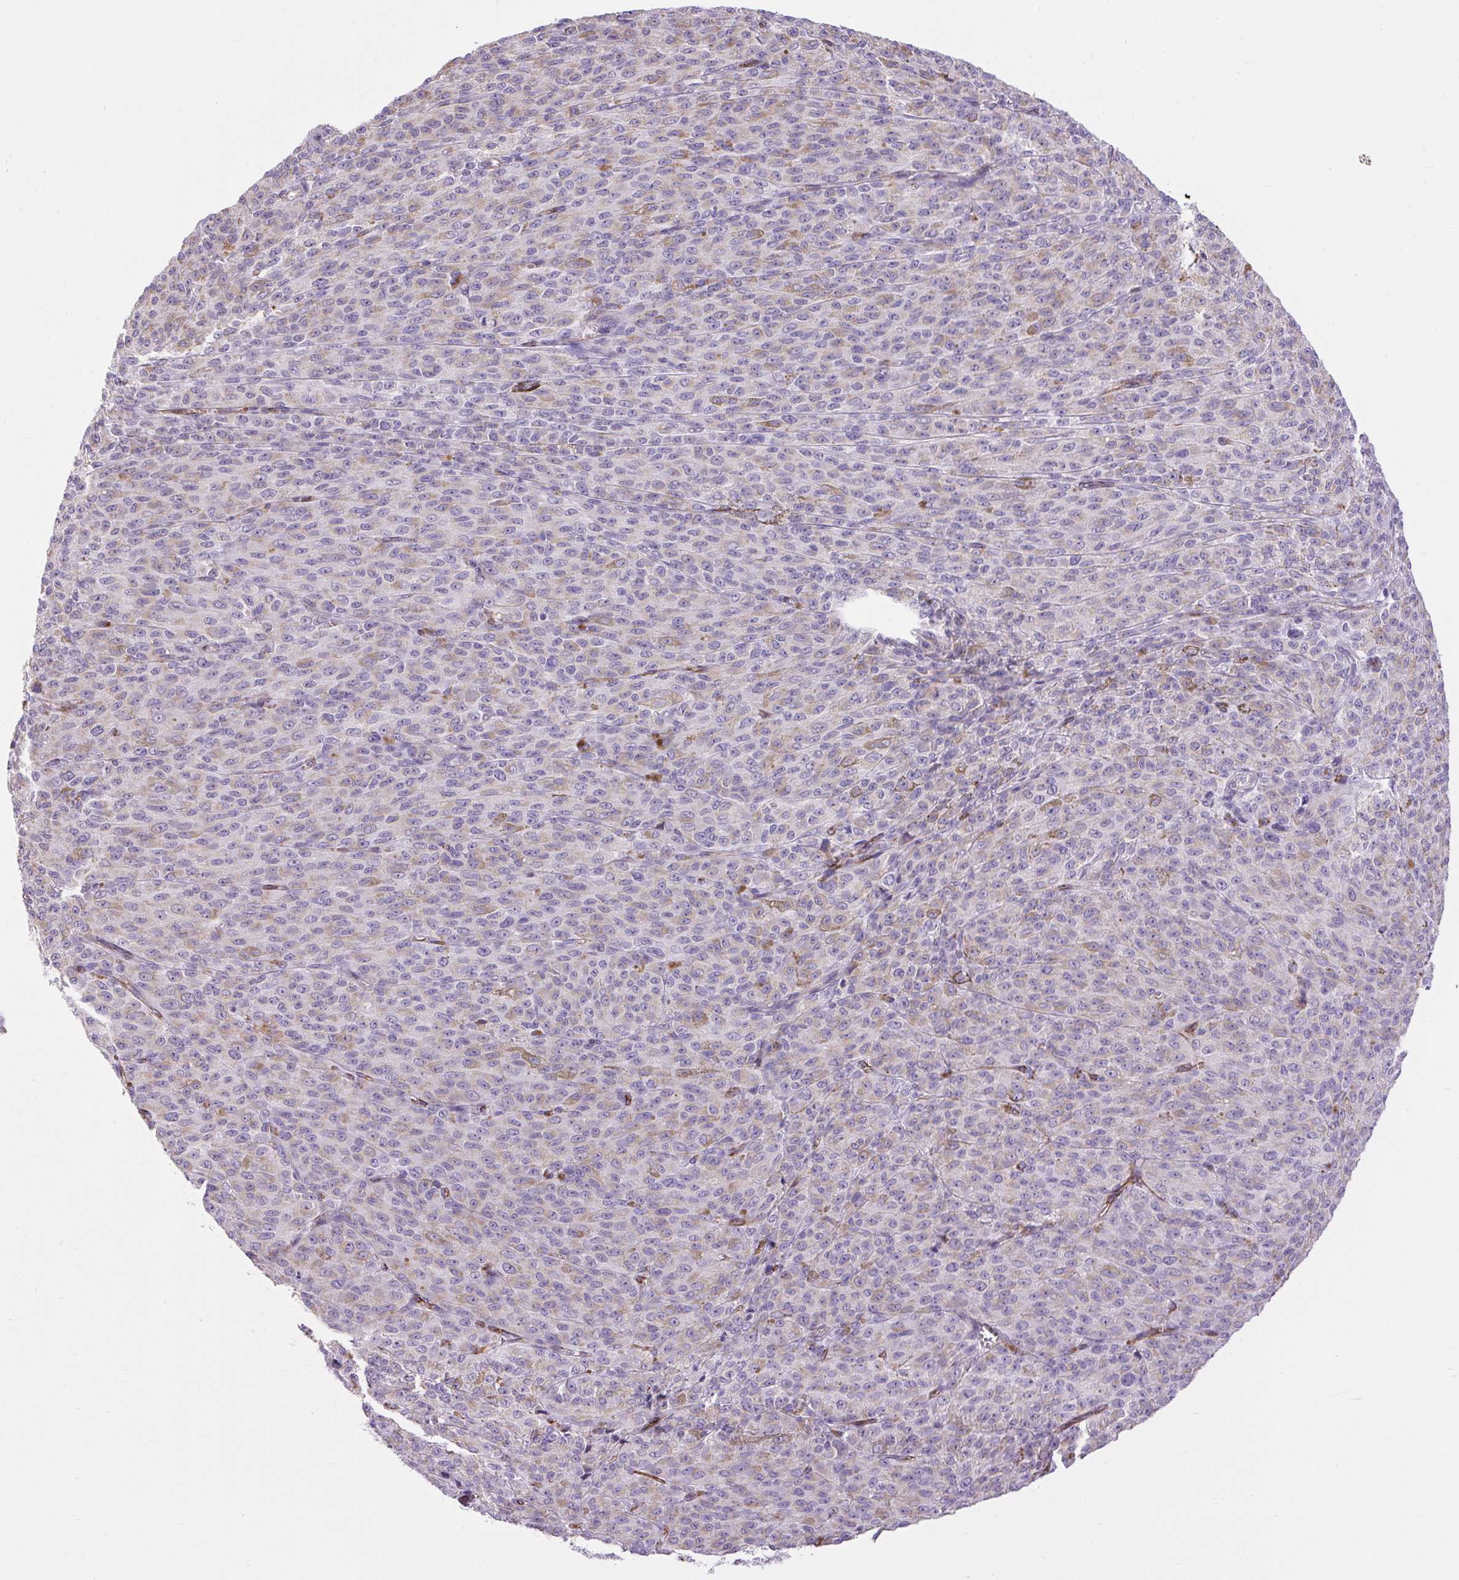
{"staining": {"intensity": "negative", "quantity": "none", "location": "none"}, "tissue": "melanoma", "cell_type": "Tumor cells", "image_type": "cancer", "snomed": [{"axis": "morphology", "description": "Malignant melanoma, NOS"}, {"axis": "topography", "description": "Skin"}], "caption": "Photomicrograph shows no significant protein positivity in tumor cells of melanoma.", "gene": "RNASE10", "patient": {"sex": "female", "age": 52}}